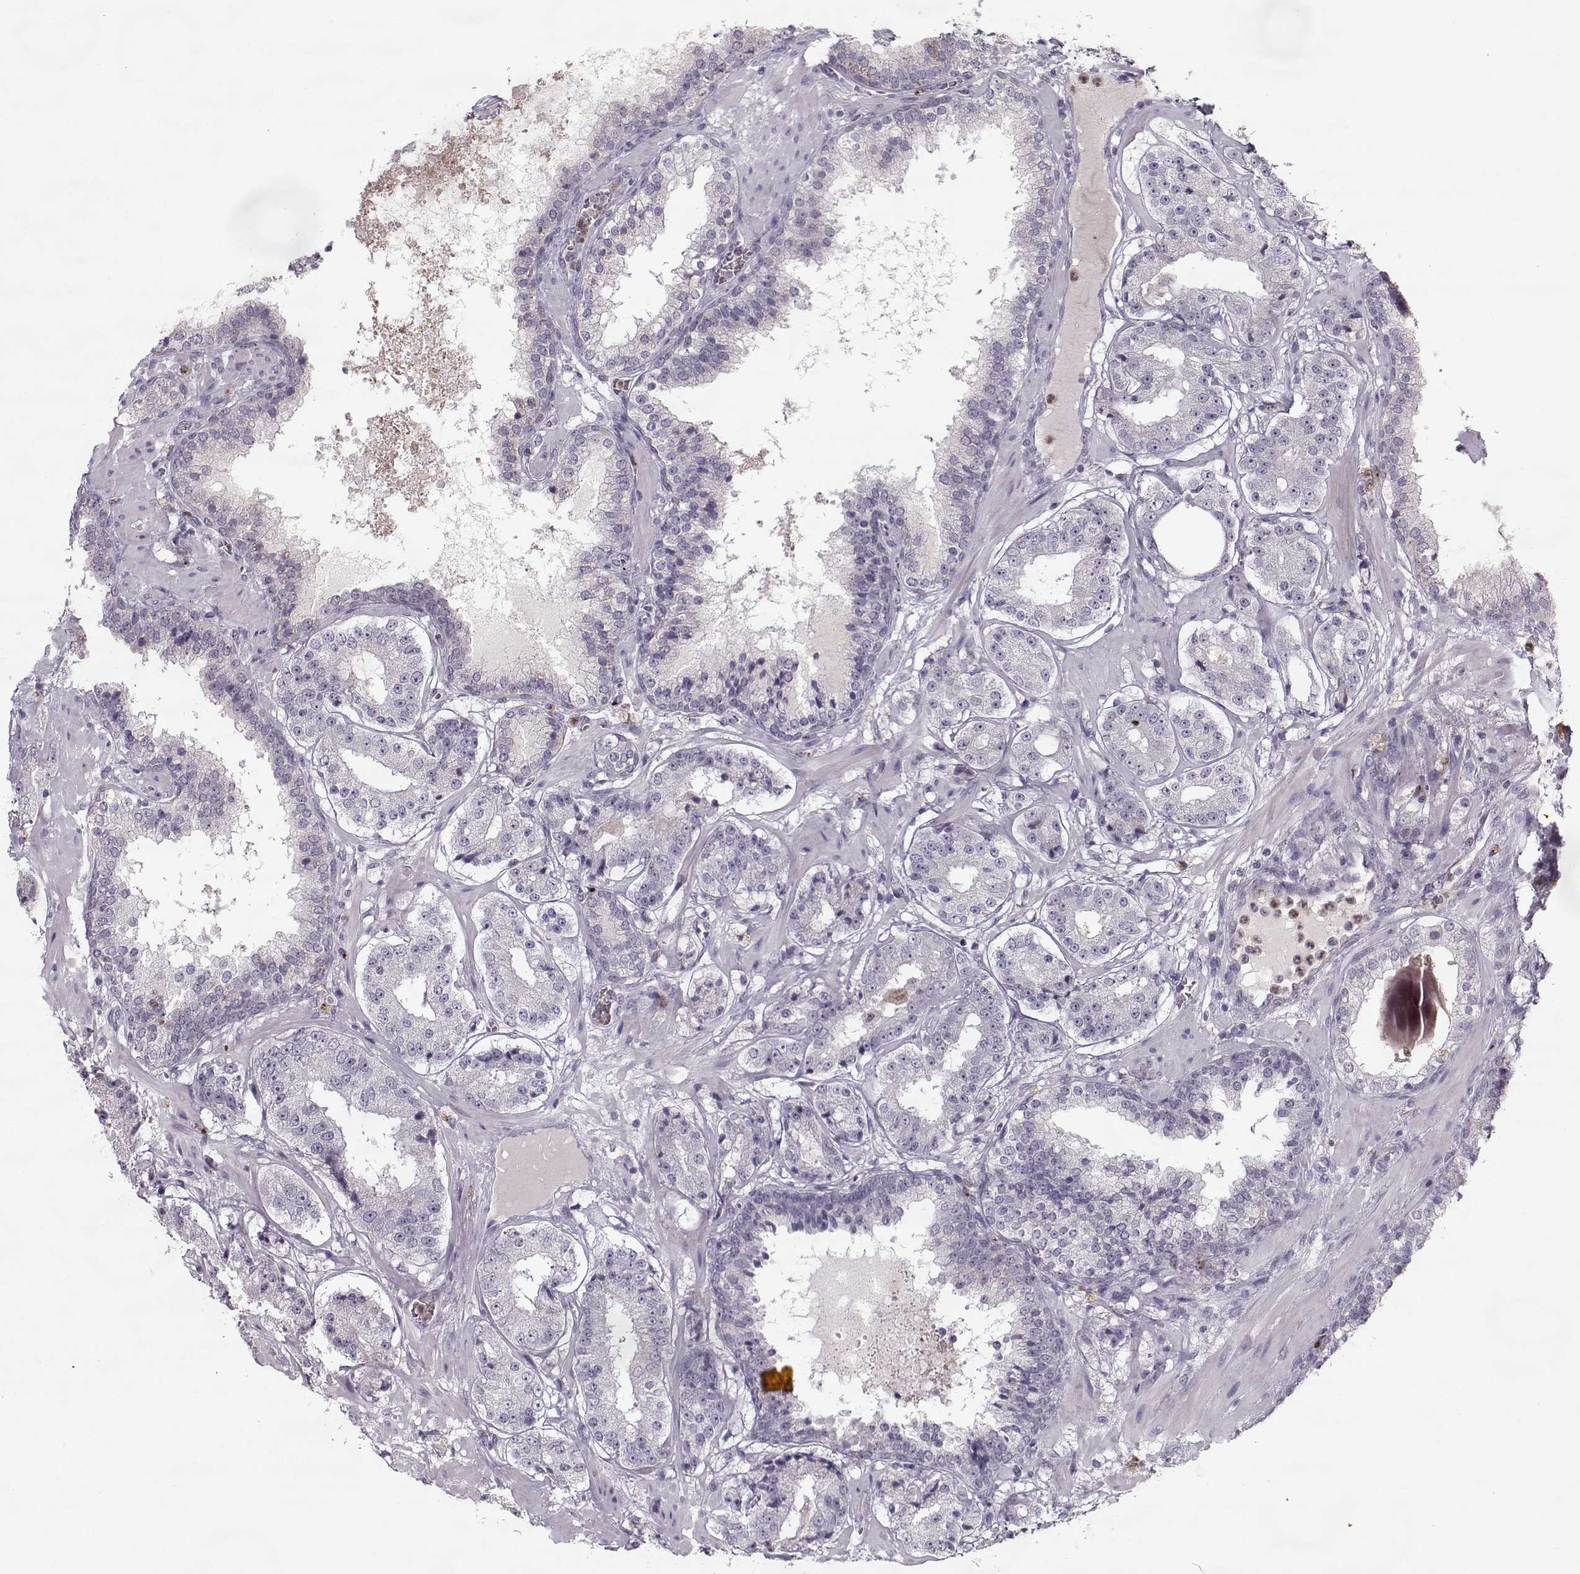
{"staining": {"intensity": "negative", "quantity": "none", "location": "none"}, "tissue": "prostate cancer", "cell_type": "Tumor cells", "image_type": "cancer", "snomed": [{"axis": "morphology", "description": "Adenocarcinoma, Low grade"}, {"axis": "topography", "description": "Prostate"}], "caption": "The micrograph displays no significant expression in tumor cells of prostate cancer (adenocarcinoma (low-grade)).", "gene": "ACOT11", "patient": {"sex": "male", "age": 60}}